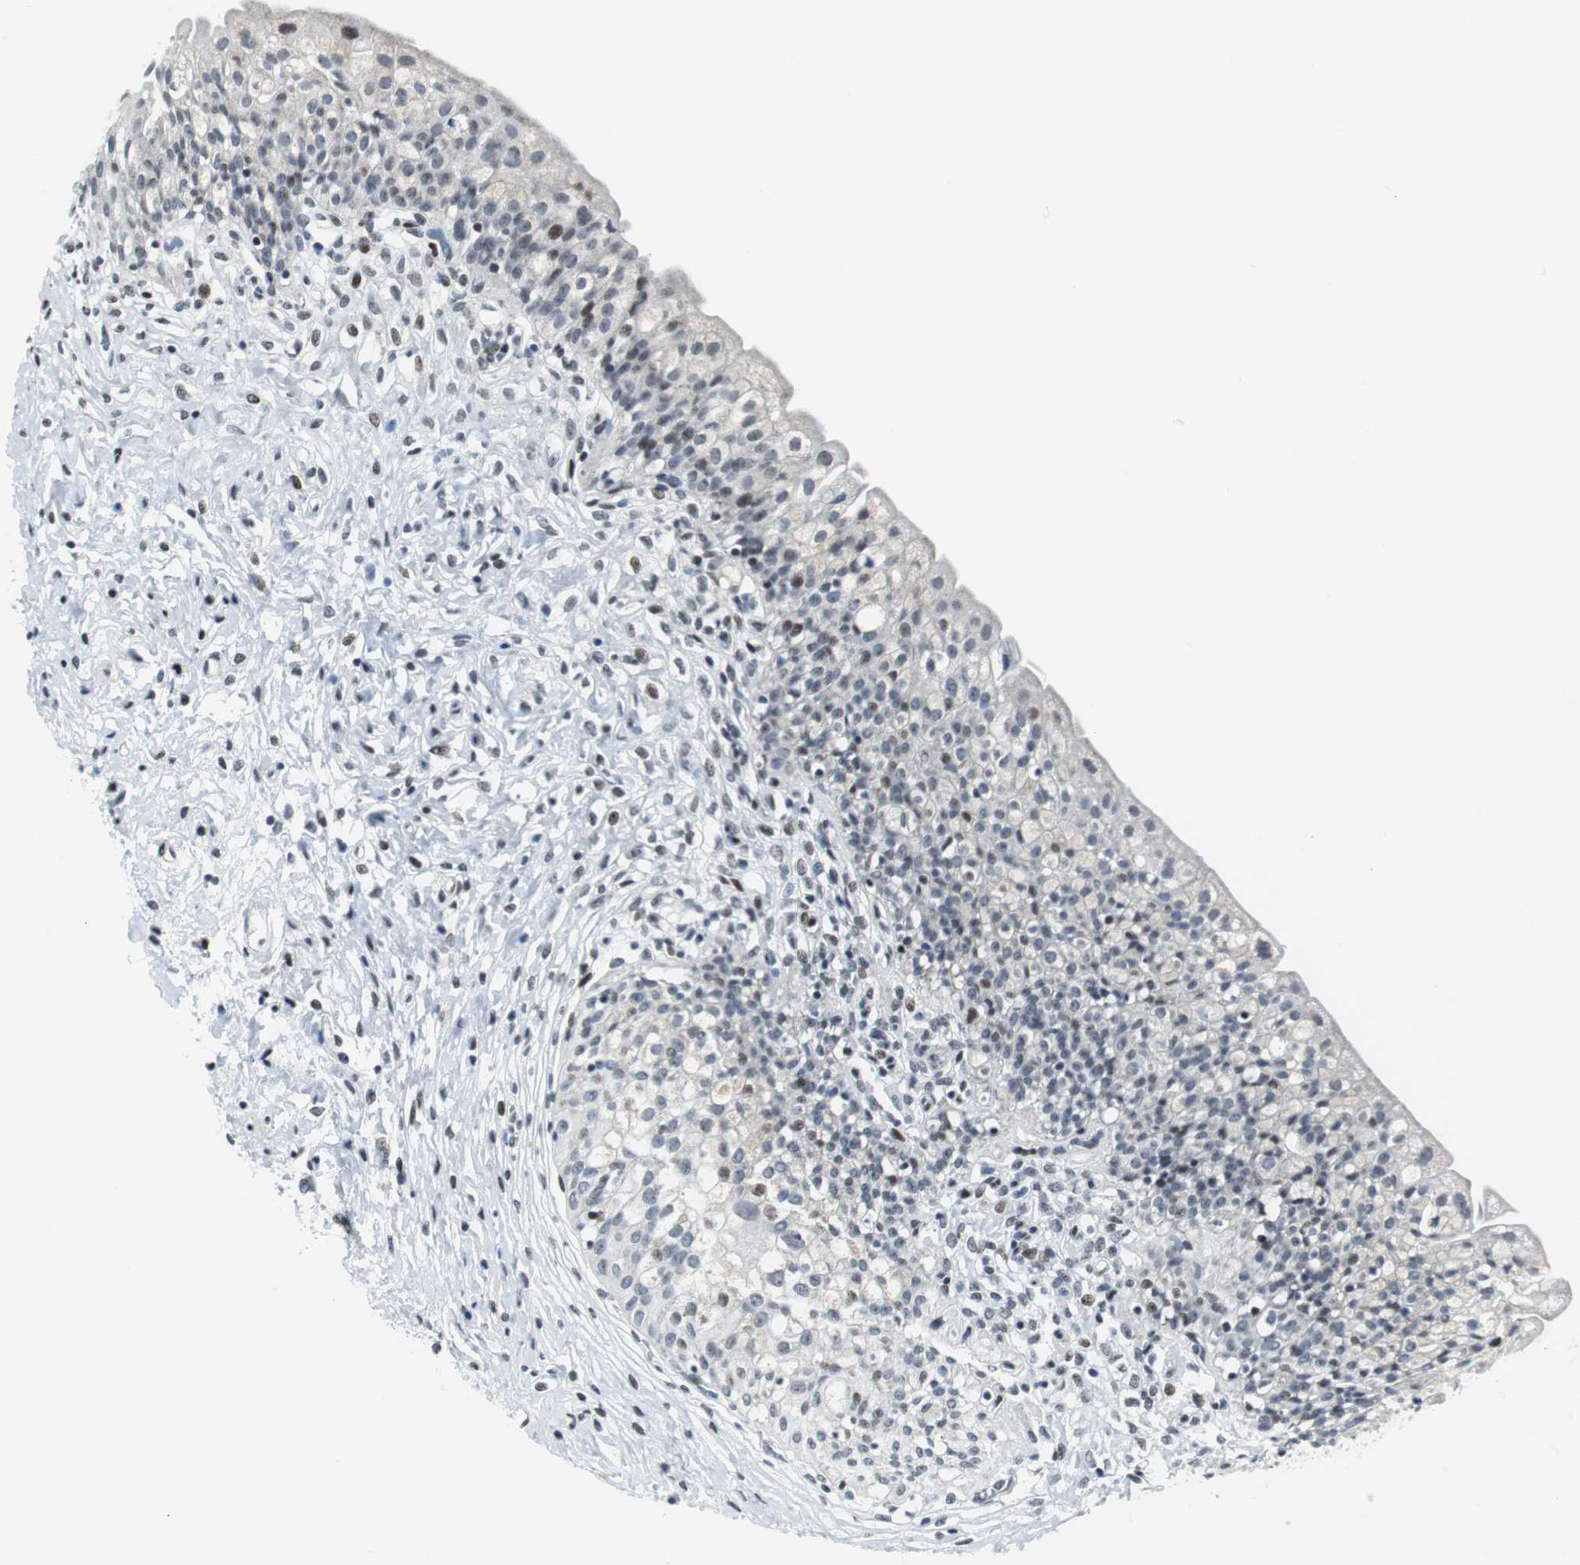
{"staining": {"intensity": "weak", "quantity": ">75%", "location": "cytoplasmic/membranous"}, "tissue": "urinary bladder", "cell_type": "Urothelial cells", "image_type": "normal", "snomed": [{"axis": "morphology", "description": "Normal tissue, NOS"}, {"axis": "morphology", "description": "Inflammation, NOS"}, {"axis": "topography", "description": "Urinary bladder"}], "caption": "Benign urinary bladder demonstrates weak cytoplasmic/membranous expression in approximately >75% of urothelial cells, visualized by immunohistochemistry. The staining was performed using DAB, with brown indicating positive protein expression. Nuclei are stained blue with hematoxylin.", "gene": "MTA1", "patient": {"sex": "female", "age": 80}}